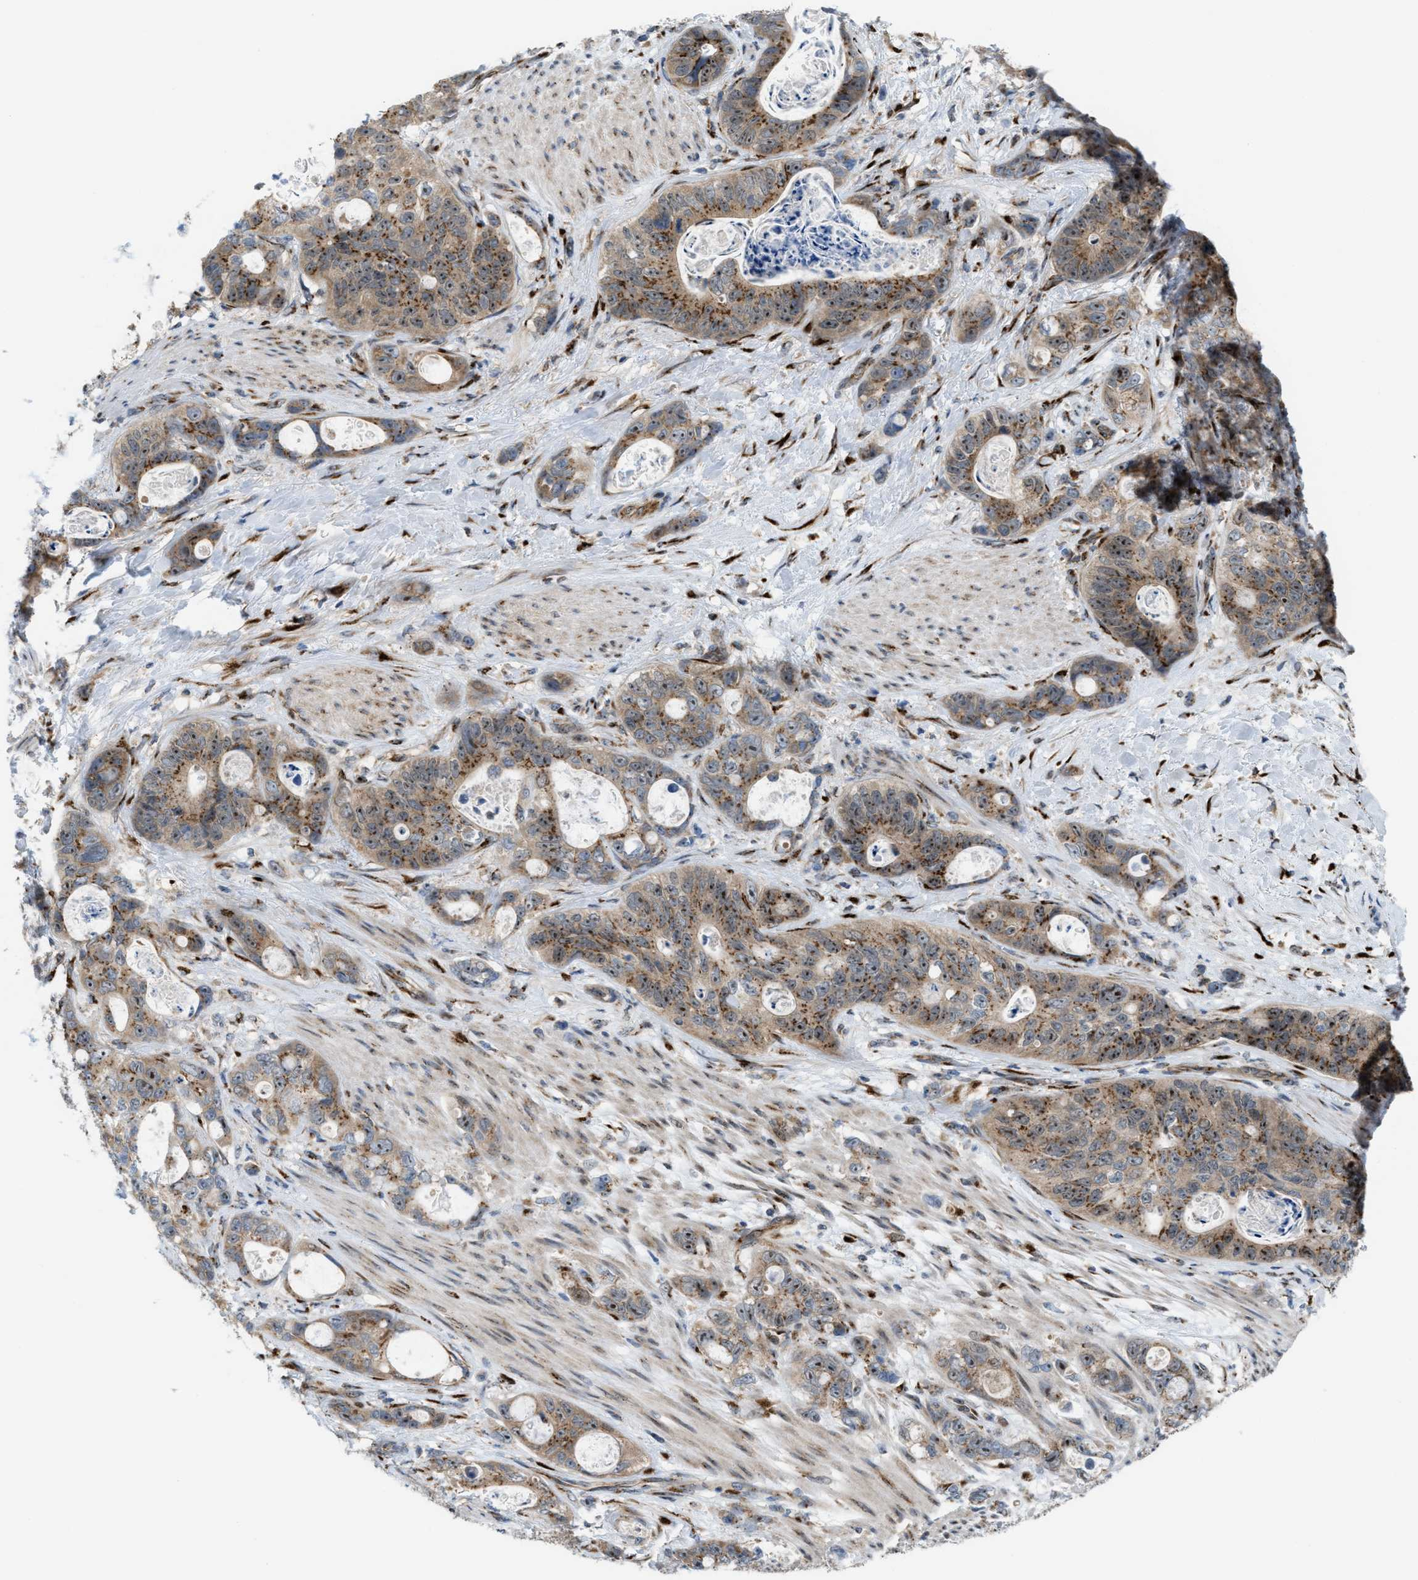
{"staining": {"intensity": "weak", "quantity": ">75%", "location": "cytoplasmic/membranous,nuclear"}, "tissue": "stomach cancer", "cell_type": "Tumor cells", "image_type": "cancer", "snomed": [{"axis": "morphology", "description": "Normal tissue, NOS"}, {"axis": "morphology", "description": "Adenocarcinoma, NOS"}, {"axis": "topography", "description": "Stomach"}], "caption": "Tumor cells show low levels of weak cytoplasmic/membranous and nuclear expression in approximately >75% of cells in human stomach adenocarcinoma.", "gene": "SLC38A10", "patient": {"sex": "female", "age": 89}}